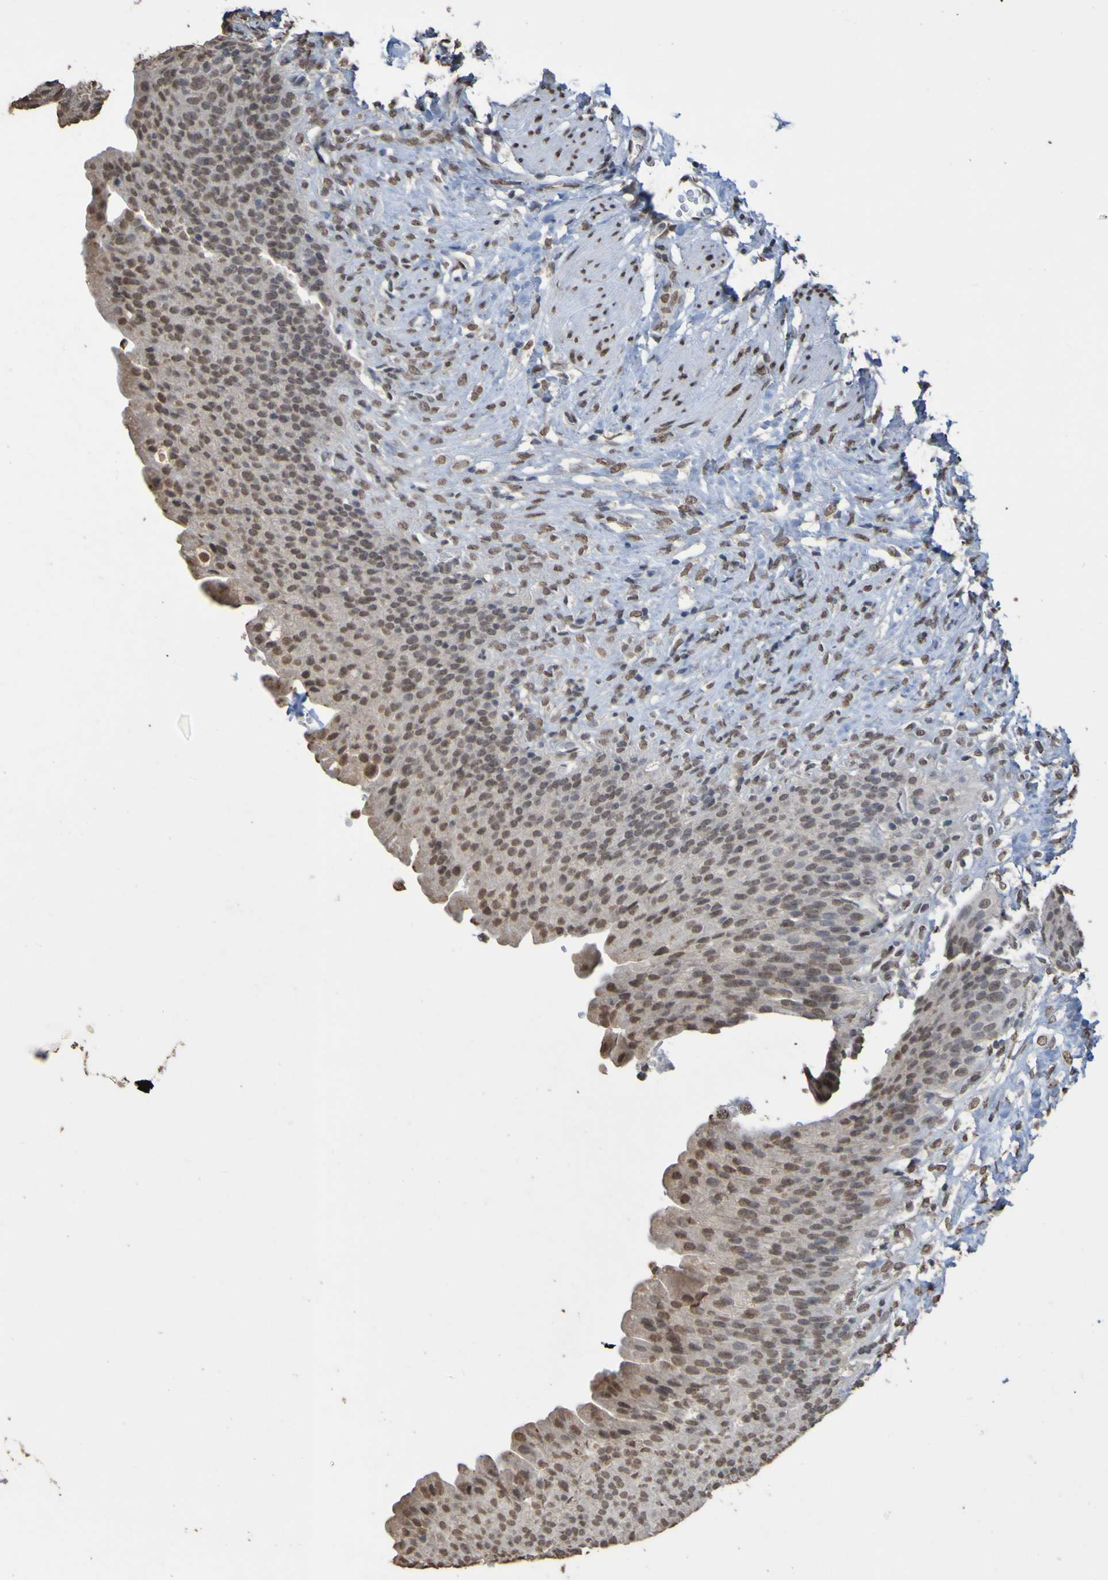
{"staining": {"intensity": "moderate", "quantity": "25%-75%", "location": "nuclear"}, "tissue": "urinary bladder", "cell_type": "Urothelial cells", "image_type": "normal", "snomed": [{"axis": "morphology", "description": "Normal tissue, NOS"}, {"axis": "topography", "description": "Urinary bladder"}], "caption": "A high-resolution micrograph shows immunohistochemistry (IHC) staining of unremarkable urinary bladder, which demonstrates moderate nuclear staining in approximately 25%-75% of urothelial cells. (DAB IHC with brightfield microscopy, high magnification).", "gene": "ALKBH2", "patient": {"sex": "female", "age": 79}}